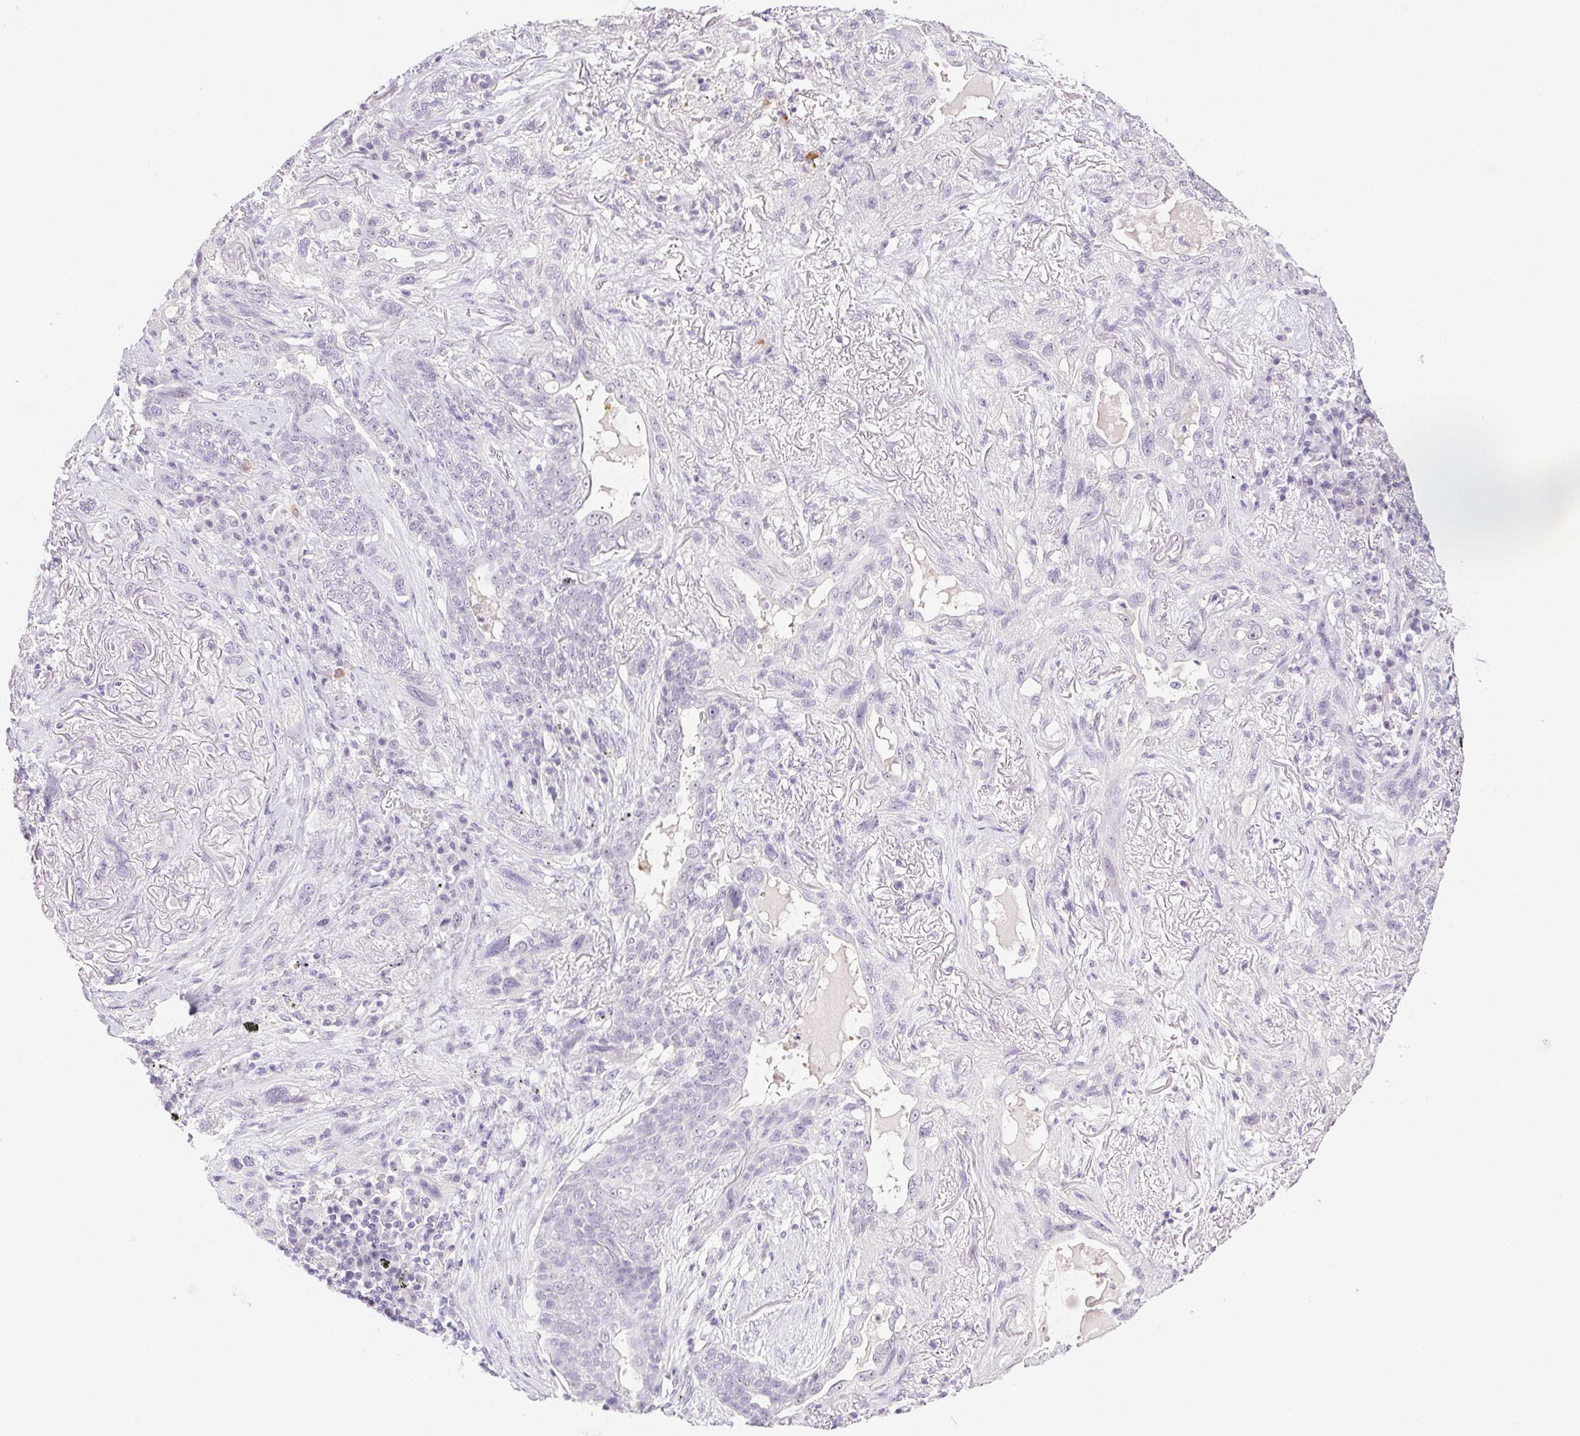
{"staining": {"intensity": "negative", "quantity": "none", "location": "none"}, "tissue": "lung cancer", "cell_type": "Tumor cells", "image_type": "cancer", "snomed": [{"axis": "morphology", "description": "Squamous cell carcinoma, NOS"}, {"axis": "topography", "description": "Lung"}], "caption": "Photomicrograph shows no protein staining in tumor cells of lung squamous cell carcinoma tissue. (DAB IHC visualized using brightfield microscopy, high magnification).", "gene": "ST8SIA3", "patient": {"sex": "female", "age": 70}}